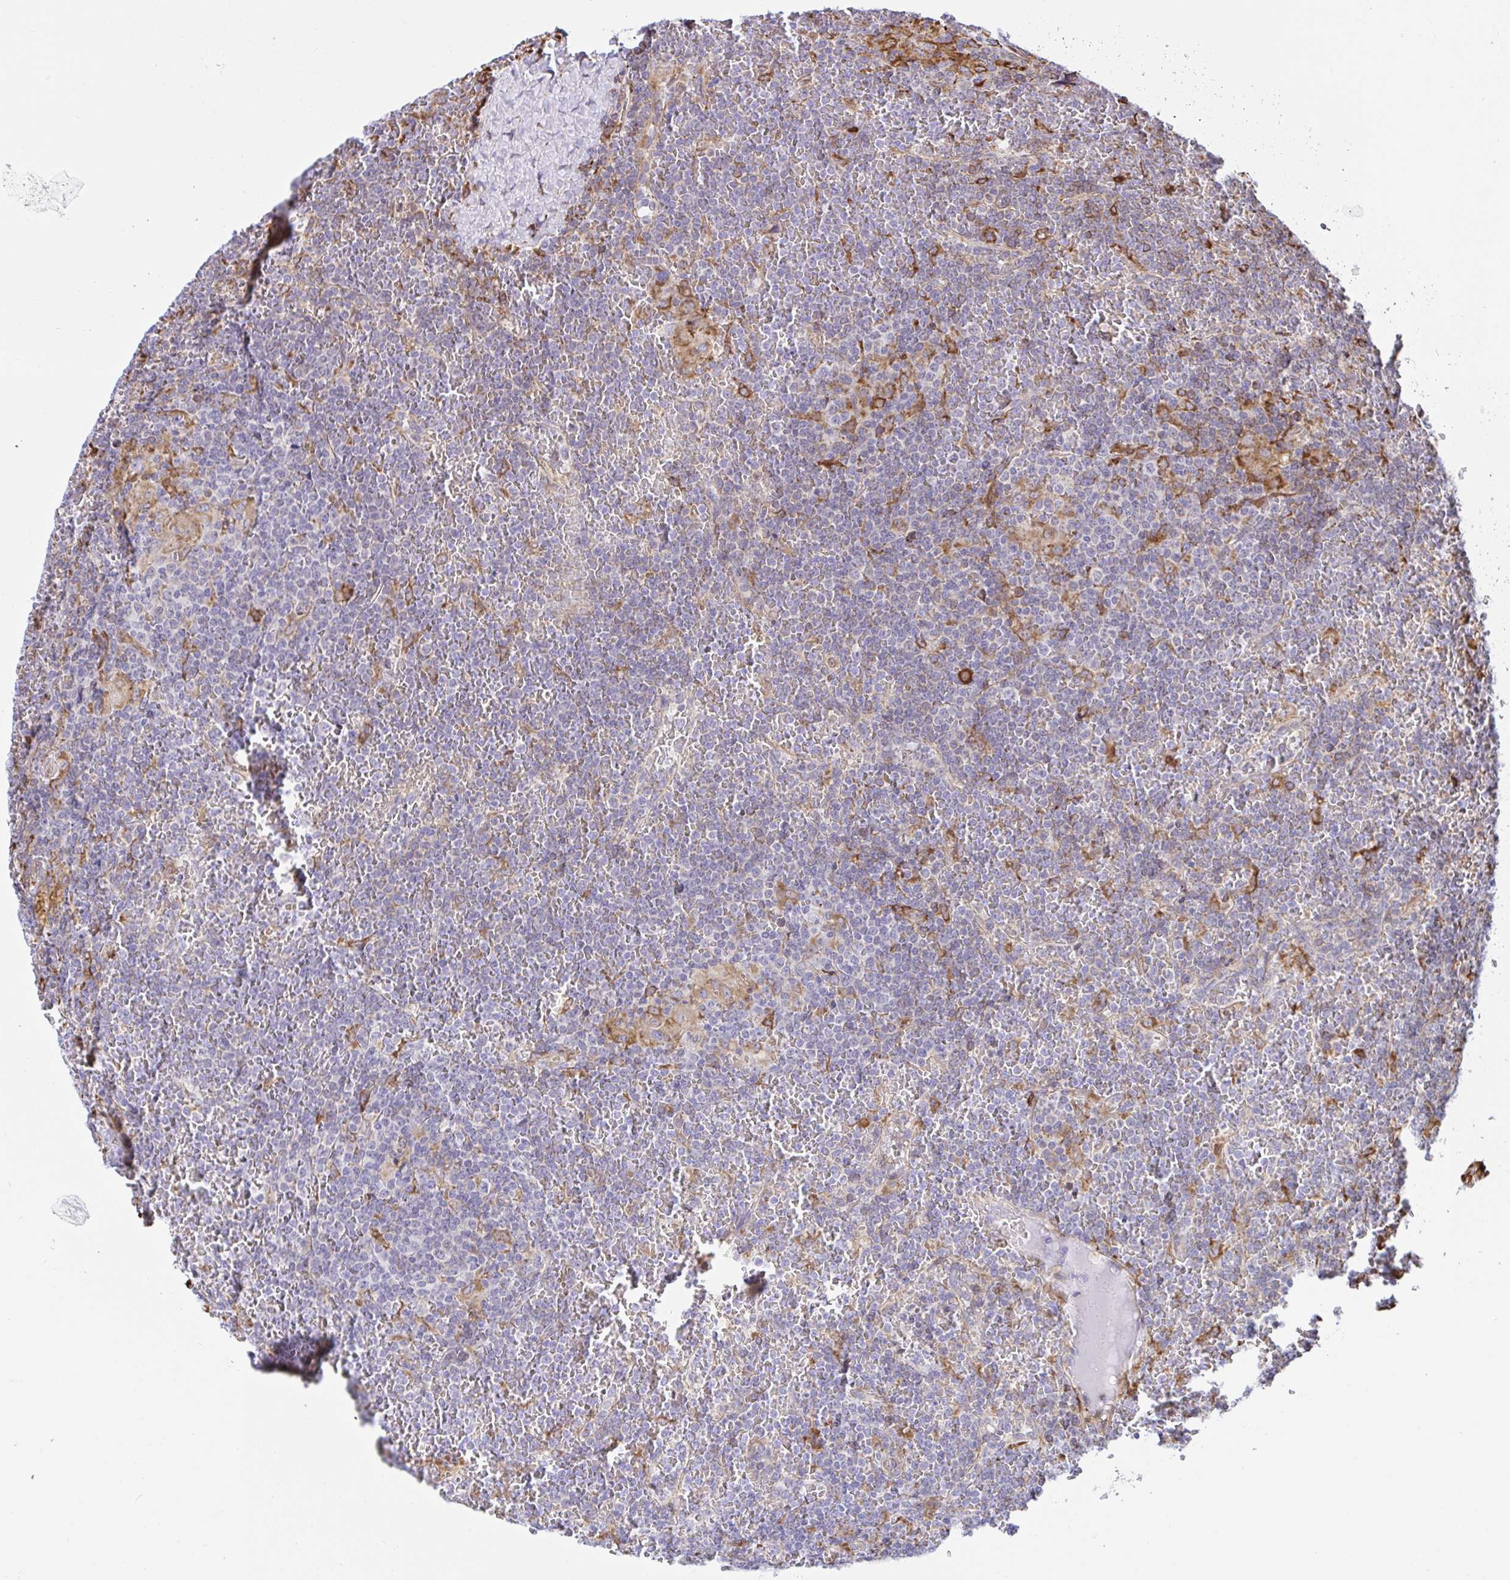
{"staining": {"intensity": "negative", "quantity": "none", "location": "none"}, "tissue": "lymphoma", "cell_type": "Tumor cells", "image_type": "cancer", "snomed": [{"axis": "morphology", "description": "Malignant lymphoma, non-Hodgkin's type, Low grade"}, {"axis": "topography", "description": "Spleen"}], "caption": "A histopathology image of human malignant lymphoma, non-Hodgkin's type (low-grade) is negative for staining in tumor cells.", "gene": "CLGN", "patient": {"sex": "female", "age": 19}}